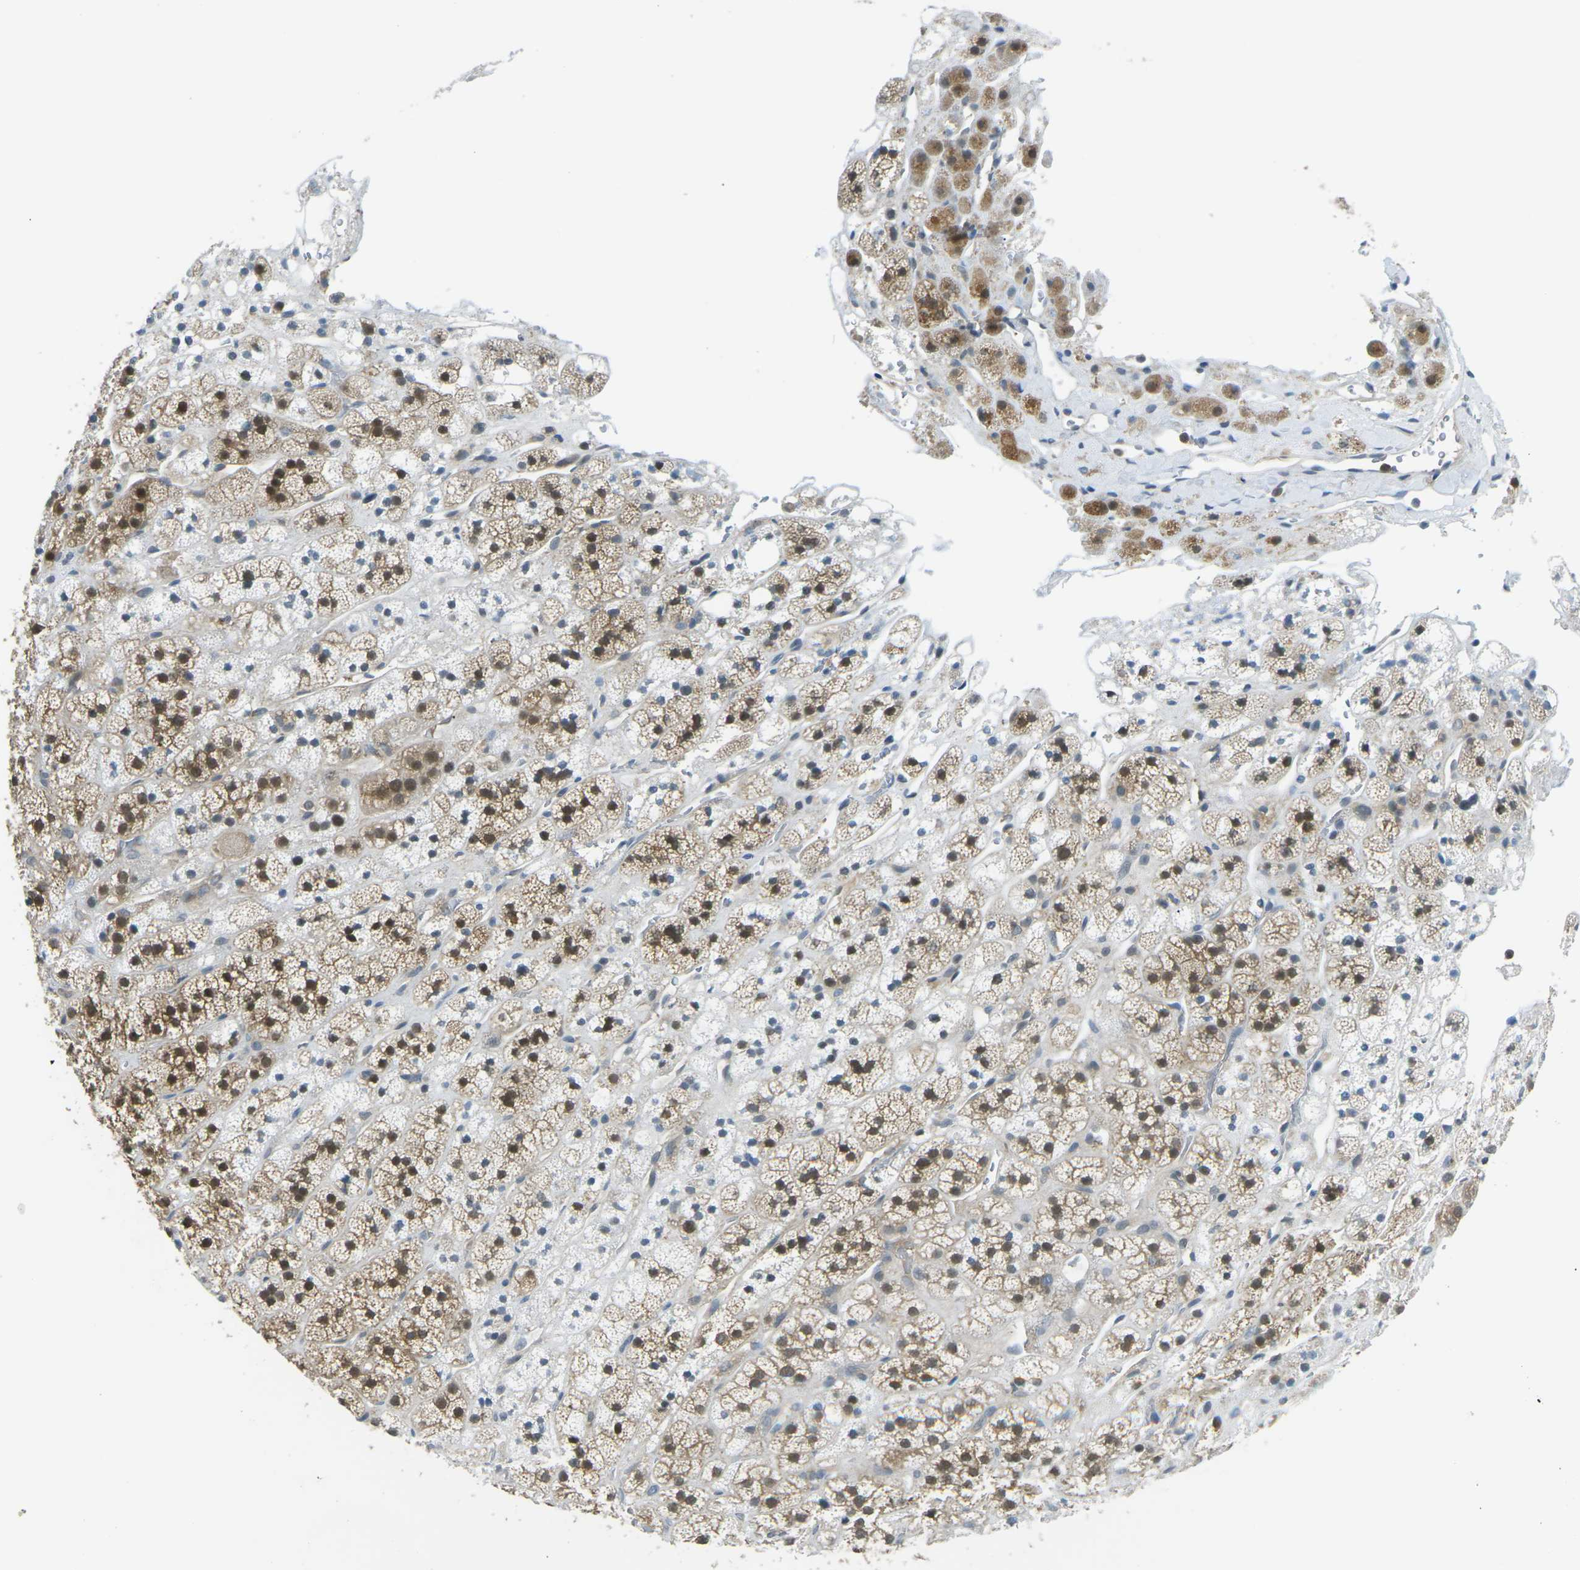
{"staining": {"intensity": "moderate", "quantity": ">75%", "location": "cytoplasmic/membranous,nuclear"}, "tissue": "adrenal gland", "cell_type": "Glandular cells", "image_type": "normal", "snomed": [{"axis": "morphology", "description": "Normal tissue, NOS"}, {"axis": "topography", "description": "Adrenal gland"}], "caption": "A brown stain shows moderate cytoplasmic/membranous,nuclear positivity of a protein in glandular cells of normal adrenal gland. Ihc stains the protein of interest in brown and the nuclei are stained blue.", "gene": "PIEZO2", "patient": {"sex": "male", "age": 56}}